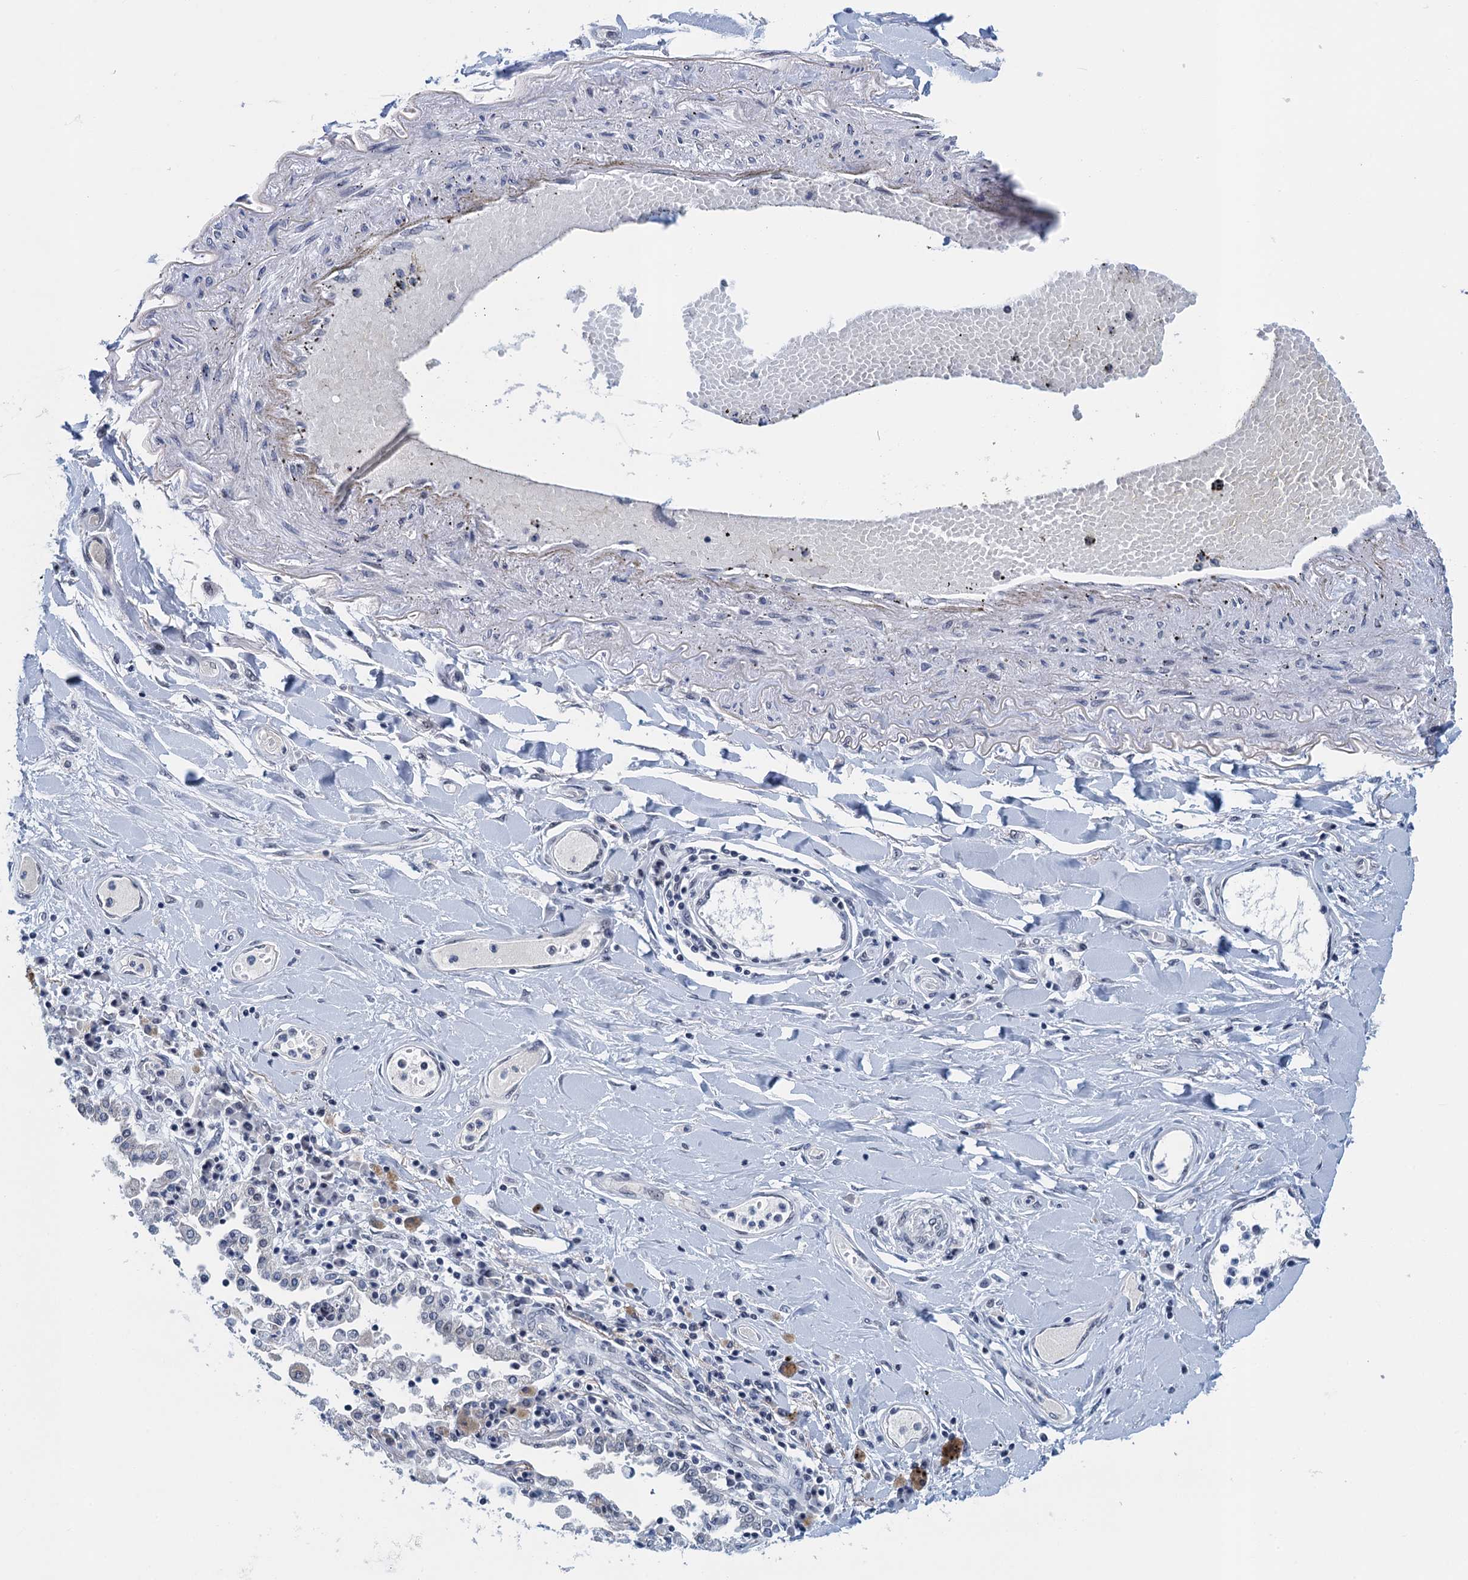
{"staining": {"intensity": "negative", "quantity": "none", "location": "none"}, "tissue": "lung cancer", "cell_type": "Tumor cells", "image_type": "cancer", "snomed": [{"axis": "morphology", "description": "Normal tissue, NOS"}, {"axis": "morphology", "description": "Squamous cell carcinoma, NOS"}, {"axis": "topography", "description": "Cartilage tissue"}, {"axis": "topography", "description": "Bronchus"}, {"axis": "topography", "description": "Lung"}, {"axis": "topography", "description": "Peripheral nerve tissue"}], "caption": "Immunohistochemical staining of lung cancer displays no significant staining in tumor cells. (DAB (3,3'-diaminobenzidine) immunohistochemistry (IHC) visualized using brightfield microscopy, high magnification).", "gene": "EPS8L1", "patient": {"sex": "female", "age": 49}}